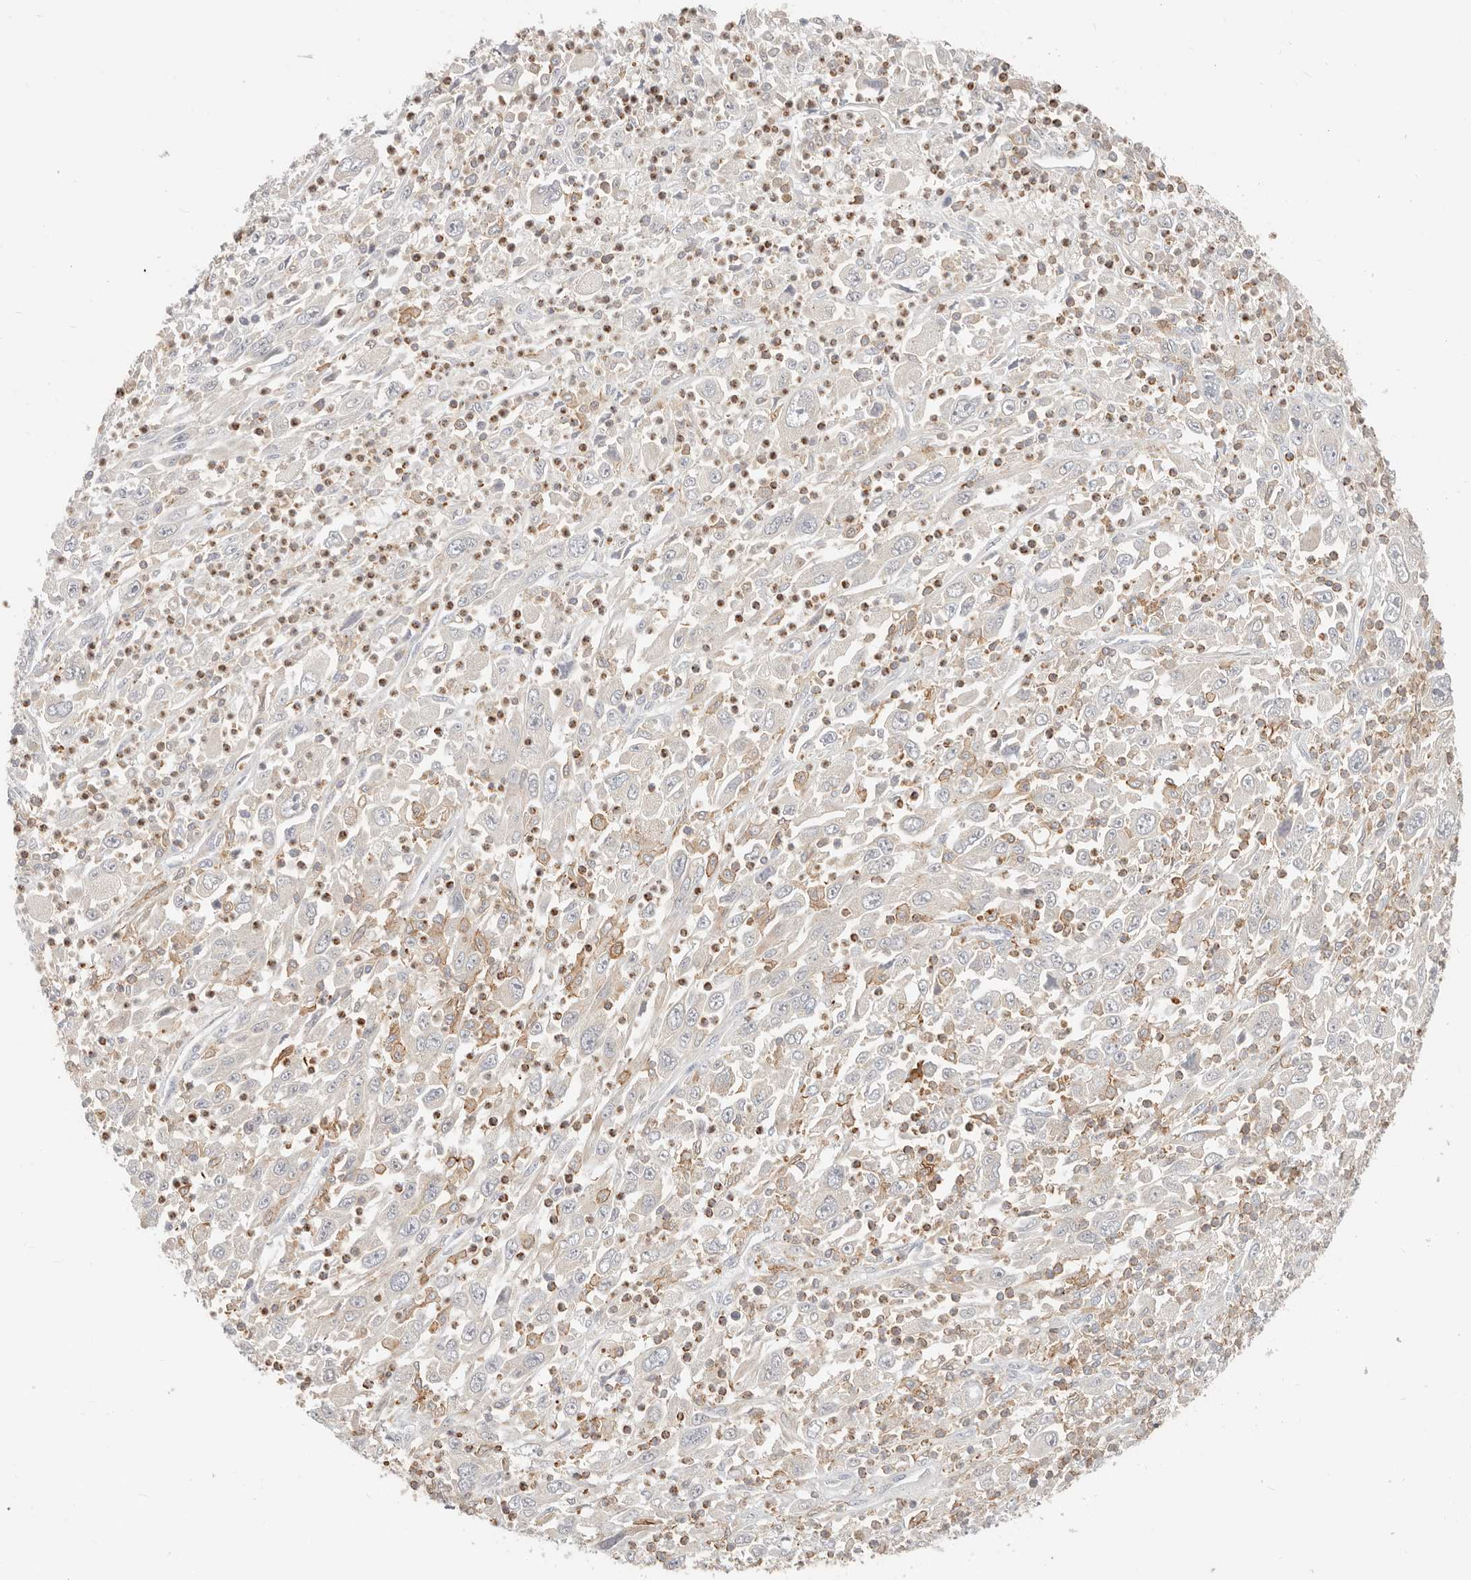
{"staining": {"intensity": "negative", "quantity": "none", "location": "none"}, "tissue": "melanoma", "cell_type": "Tumor cells", "image_type": "cancer", "snomed": [{"axis": "morphology", "description": "Malignant melanoma, Metastatic site"}, {"axis": "topography", "description": "Skin"}], "caption": "An immunohistochemistry (IHC) histopathology image of melanoma is shown. There is no staining in tumor cells of melanoma.", "gene": "TMEM63B", "patient": {"sex": "female", "age": 56}}